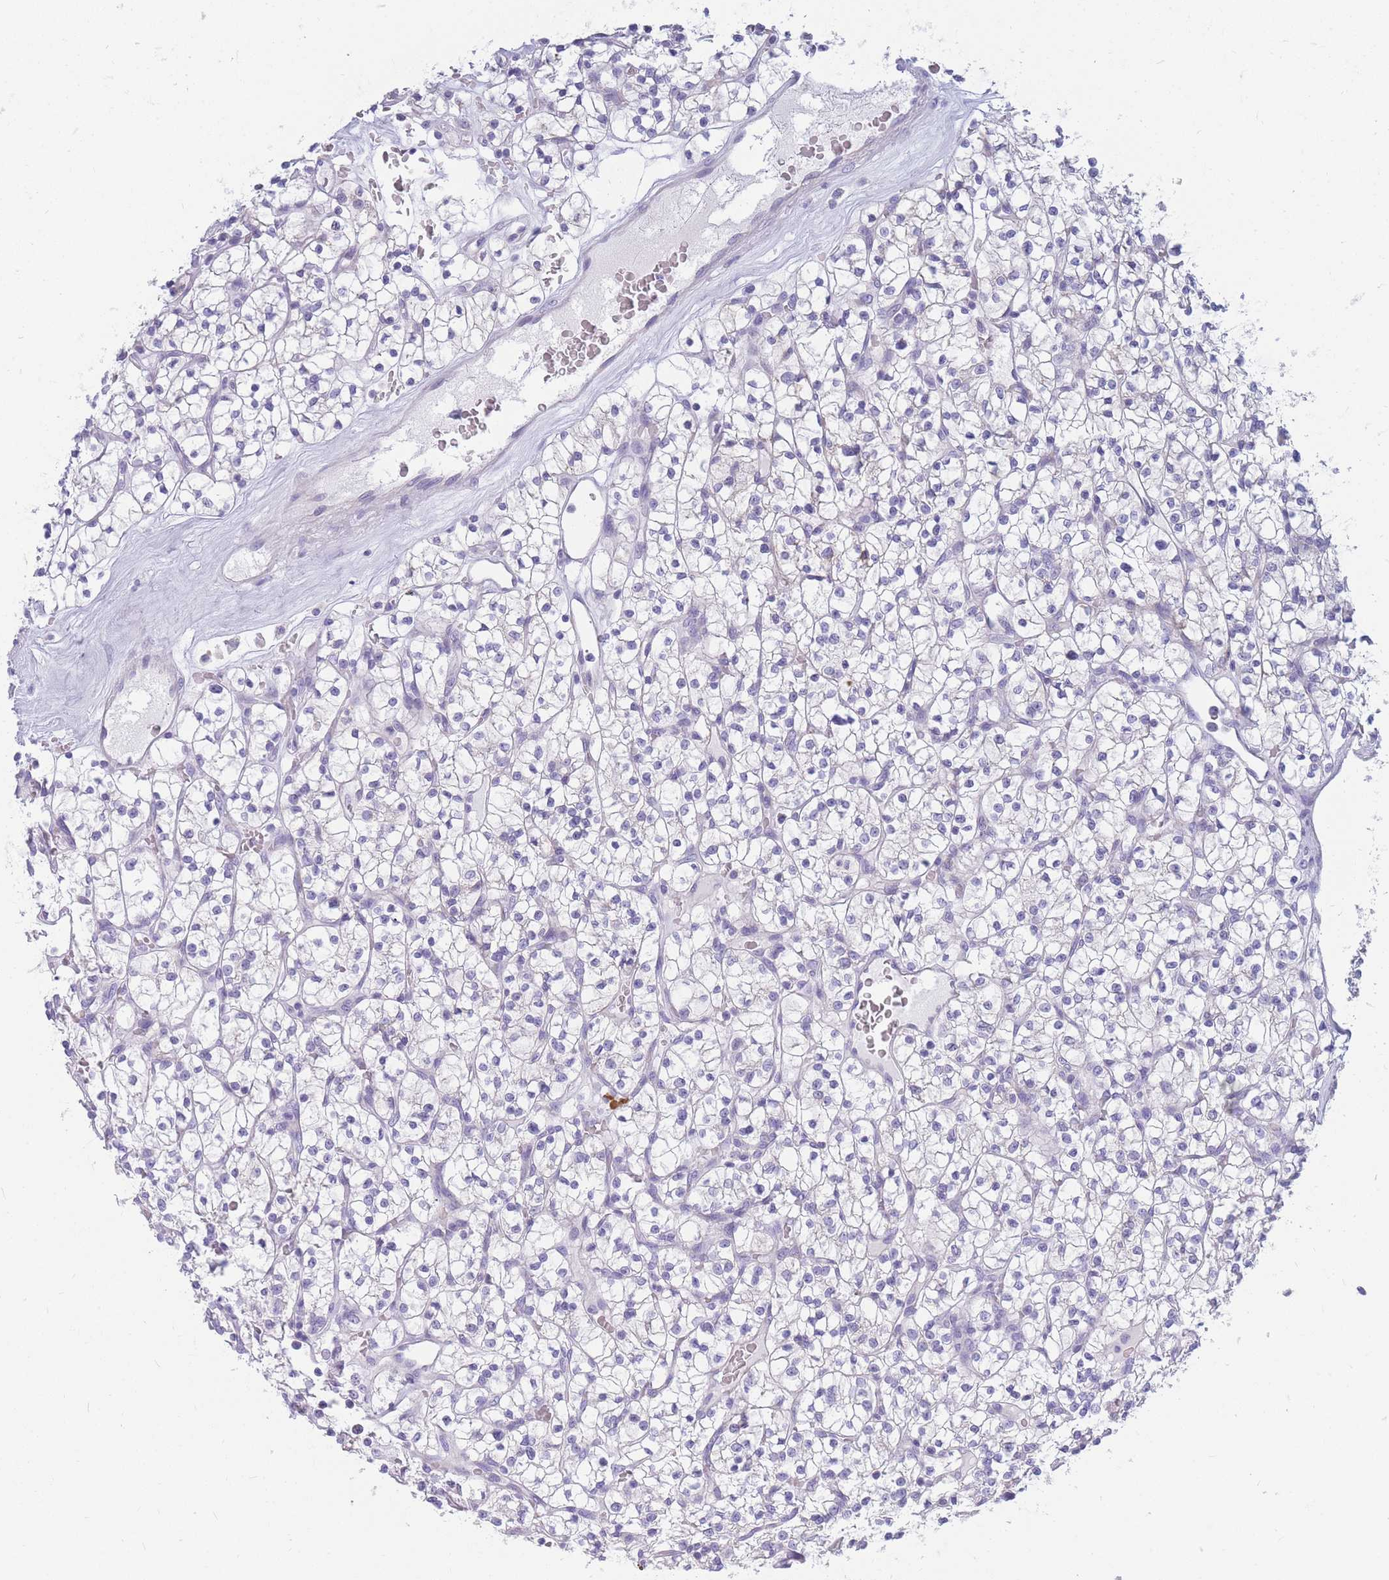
{"staining": {"intensity": "negative", "quantity": "none", "location": "none"}, "tissue": "renal cancer", "cell_type": "Tumor cells", "image_type": "cancer", "snomed": [{"axis": "morphology", "description": "Adenocarcinoma, NOS"}, {"axis": "topography", "description": "Kidney"}], "caption": "Renal cancer (adenocarcinoma) was stained to show a protein in brown. There is no significant expression in tumor cells.", "gene": "DHRS11", "patient": {"sex": "female", "age": 64}}